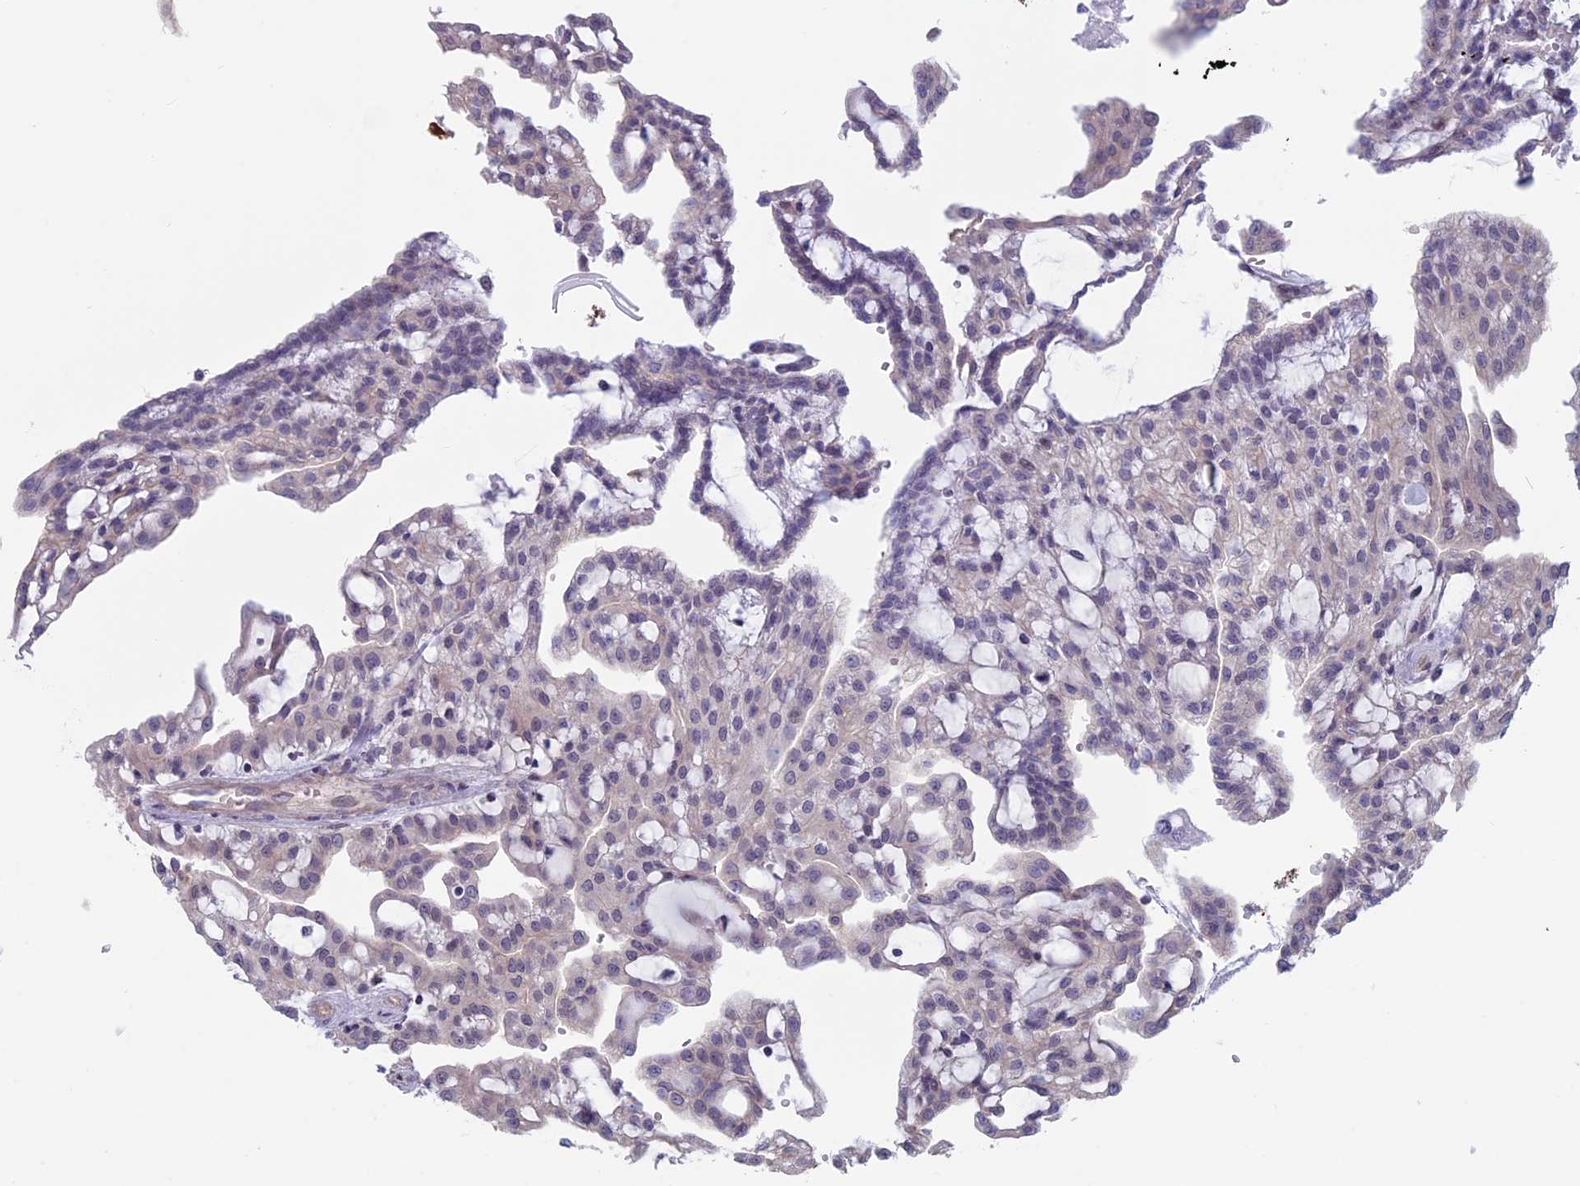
{"staining": {"intensity": "weak", "quantity": "<25%", "location": "nuclear"}, "tissue": "renal cancer", "cell_type": "Tumor cells", "image_type": "cancer", "snomed": [{"axis": "morphology", "description": "Adenocarcinoma, NOS"}, {"axis": "topography", "description": "Kidney"}], "caption": "IHC photomicrograph of renal cancer stained for a protein (brown), which reveals no staining in tumor cells.", "gene": "SLC1A6", "patient": {"sex": "male", "age": 63}}